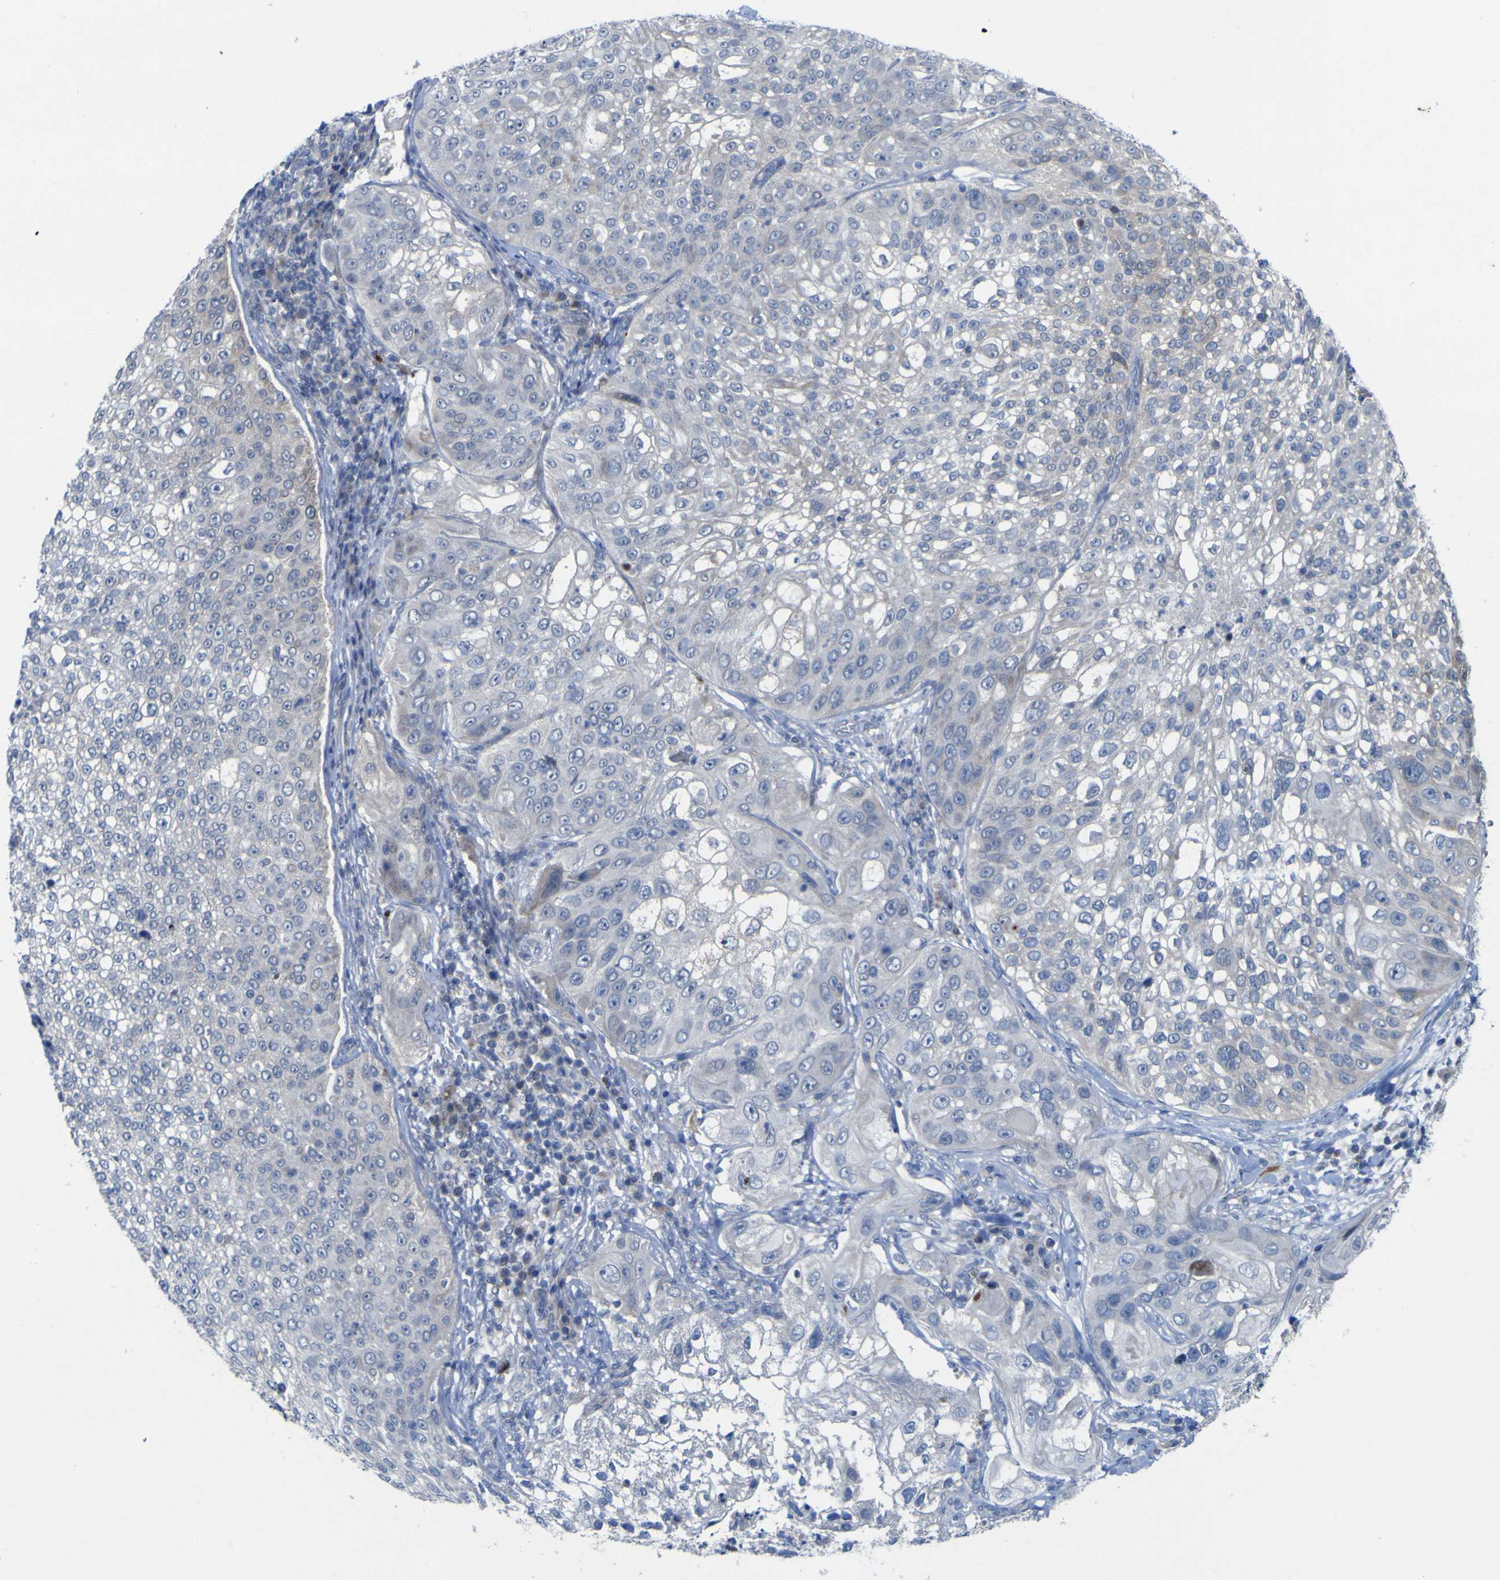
{"staining": {"intensity": "negative", "quantity": "none", "location": "none"}, "tissue": "lung cancer", "cell_type": "Tumor cells", "image_type": "cancer", "snomed": [{"axis": "morphology", "description": "Inflammation, NOS"}, {"axis": "morphology", "description": "Squamous cell carcinoma, NOS"}, {"axis": "topography", "description": "Lymph node"}, {"axis": "topography", "description": "Soft tissue"}, {"axis": "topography", "description": "Lung"}], "caption": "Tumor cells are negative for brown protein staining in lung cancer.", "gene": "NAV1", "patient": {"sex": "male", "age": 66}}